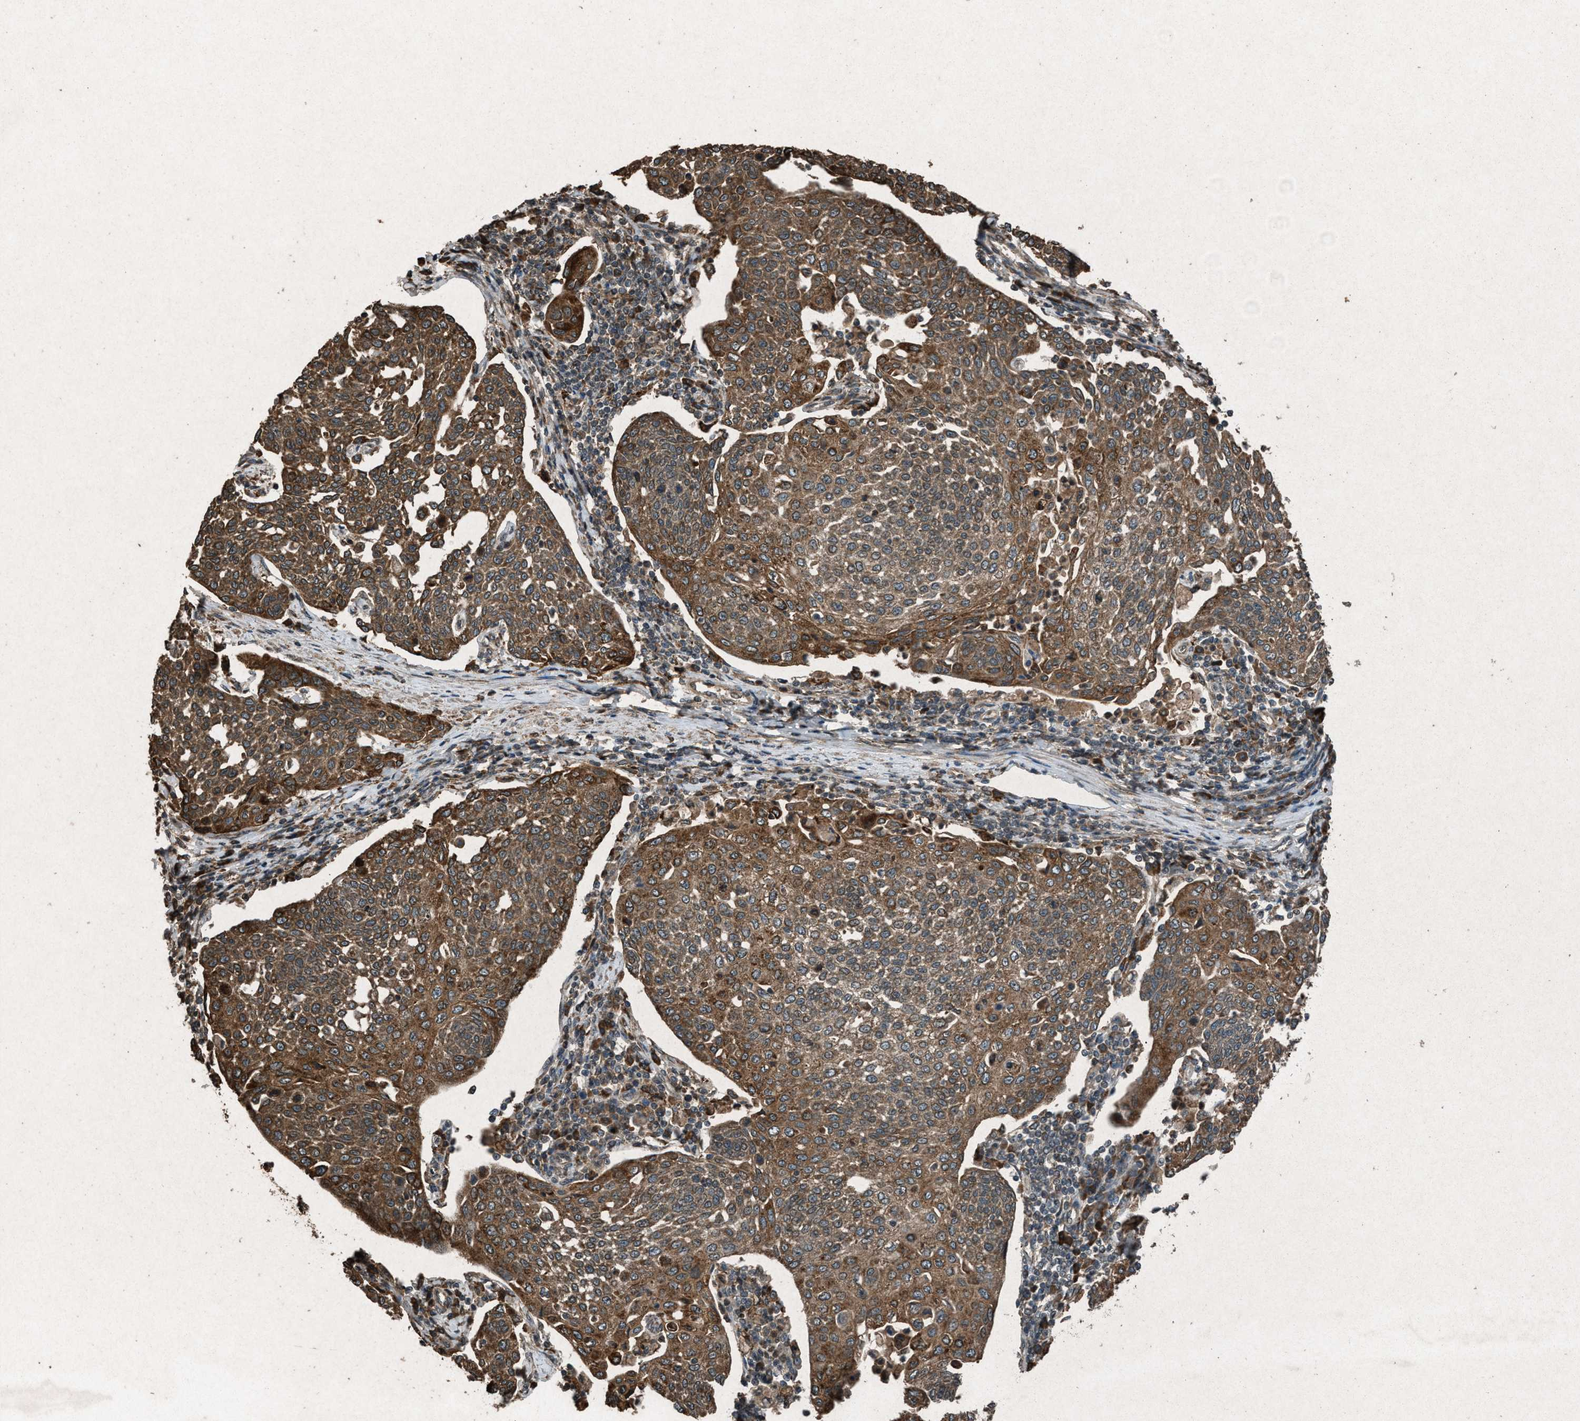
{"staining": {"intensity": "moderate", "quantity": ">75%", "location": "cytoplasmic/membranous"}, "tissue": "cervical cancer", "cell_type": "Tumor cells", "image_type": "cancer", "snomed": [{"axis": "morphology", "description": "Squamous cell carcinoma, NOS"}, {"axis": "topography", "description": "Cervix"}], "caption": "Immunohistochemical staining of cervical squamous cell carcinoma demonstrates moderate cytoplasmic/membranous protein expression in approximately >75% of tumor cells. Immunohistochemistry (ihc) stains the protein in brown and the nuclei are stained blue.", "gene": "CALR", "patient": {"sex": "female", "age": 34}}